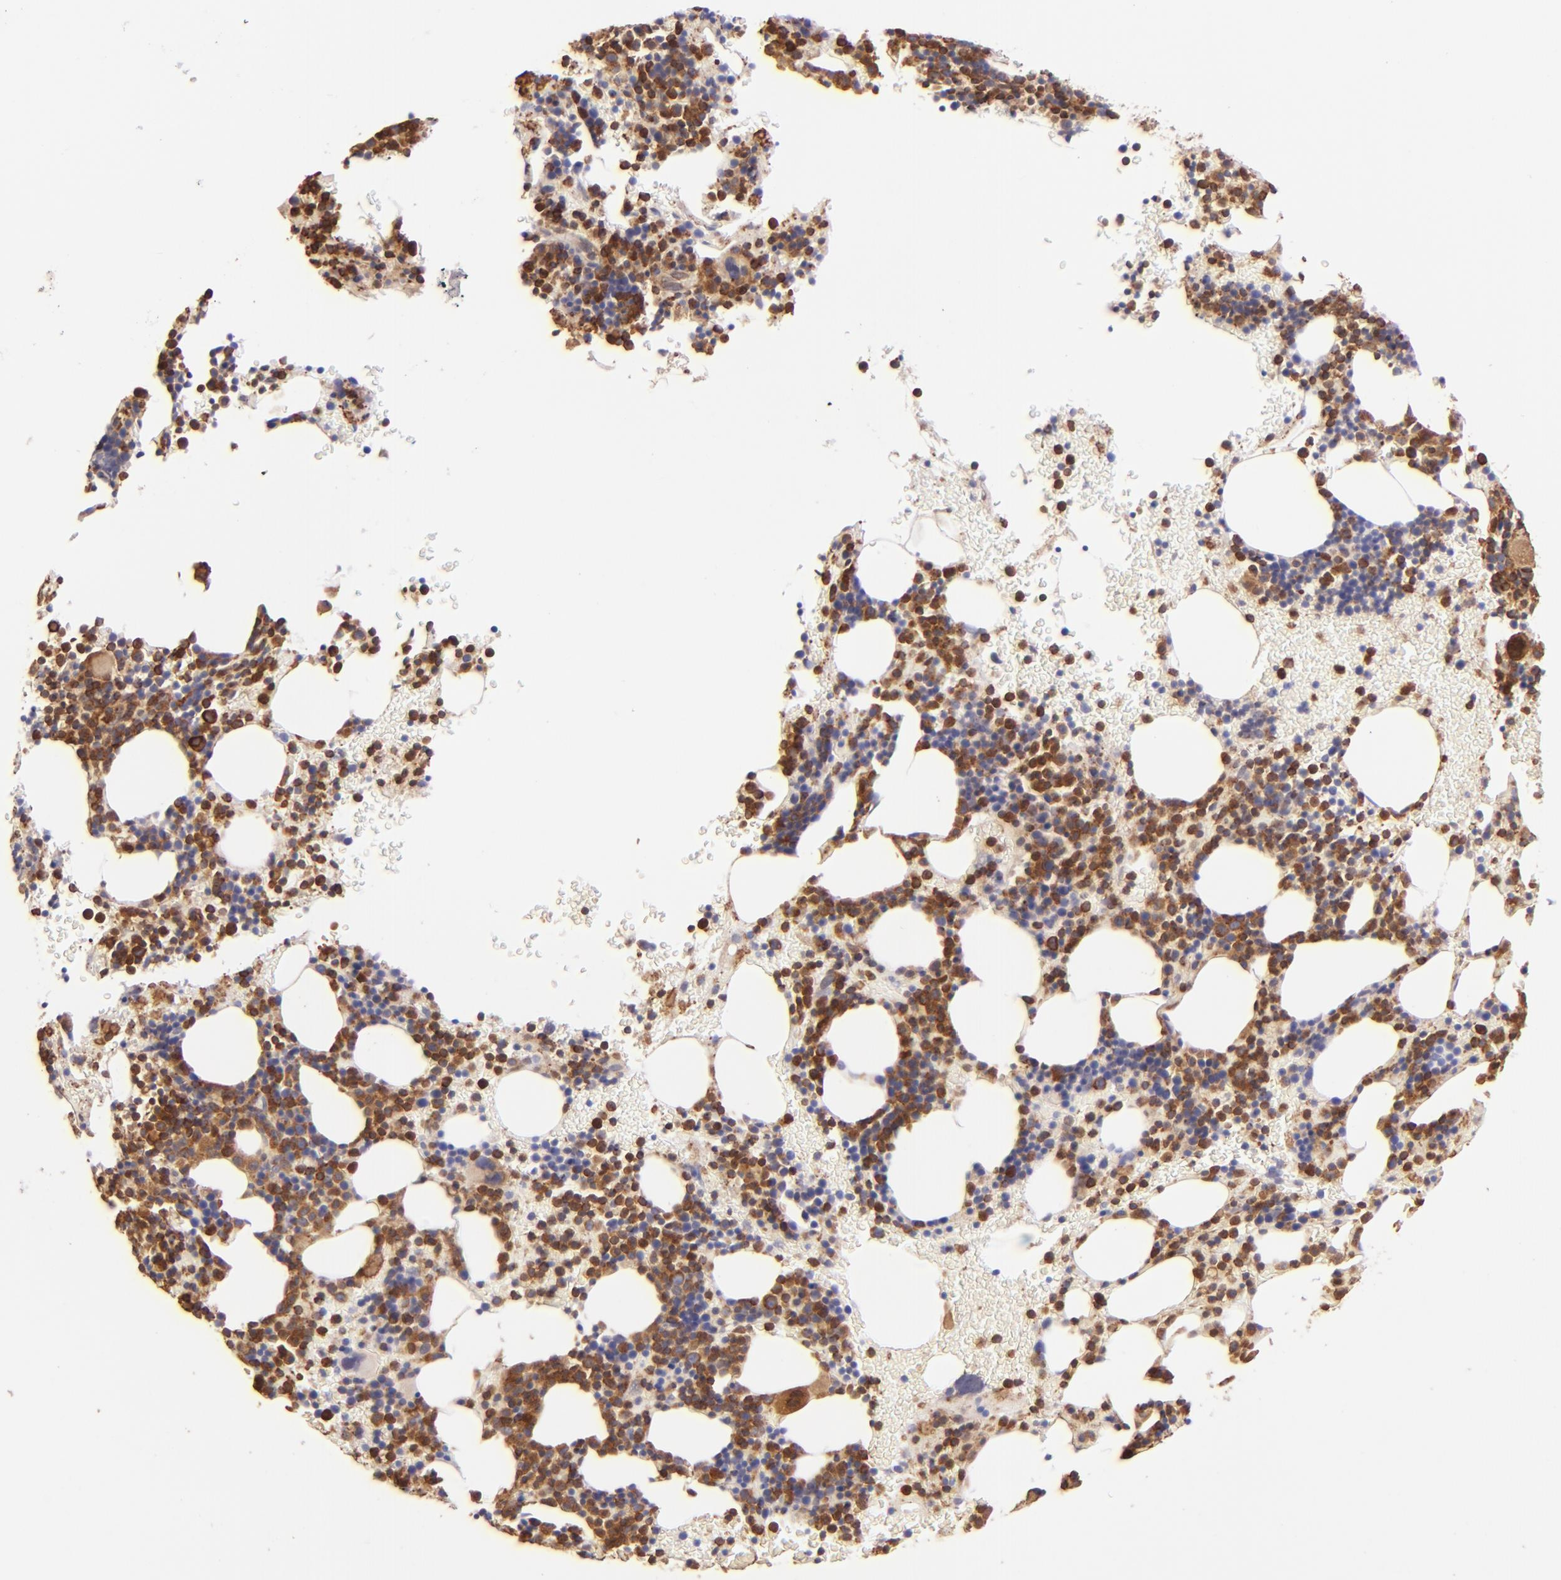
{"staining": {"intensity": "strong", "quantity": "25%-75%", "location": "cytoplasmic/membranous"}, "tissue": "bone marrow", "cell_type": "Hematopoietic cells", "image_type": "normal", "snomed": [{"axis": "morphology", "description": "Normal tissue, NOS"}, {"axis": "topography", "description": "Bone marrow"}], "caption": "Protein analysis of normal bone marrow exhibits strong cytoplasmic/membranous staining in approximately 25%-75% of hematopoietic cells. Immunohistochemistry (ihc) stains the protein of interest in brown and the nuclei are stained blue.", "gene": "BTK", "patient": {"sex": "male", "age": 86}}